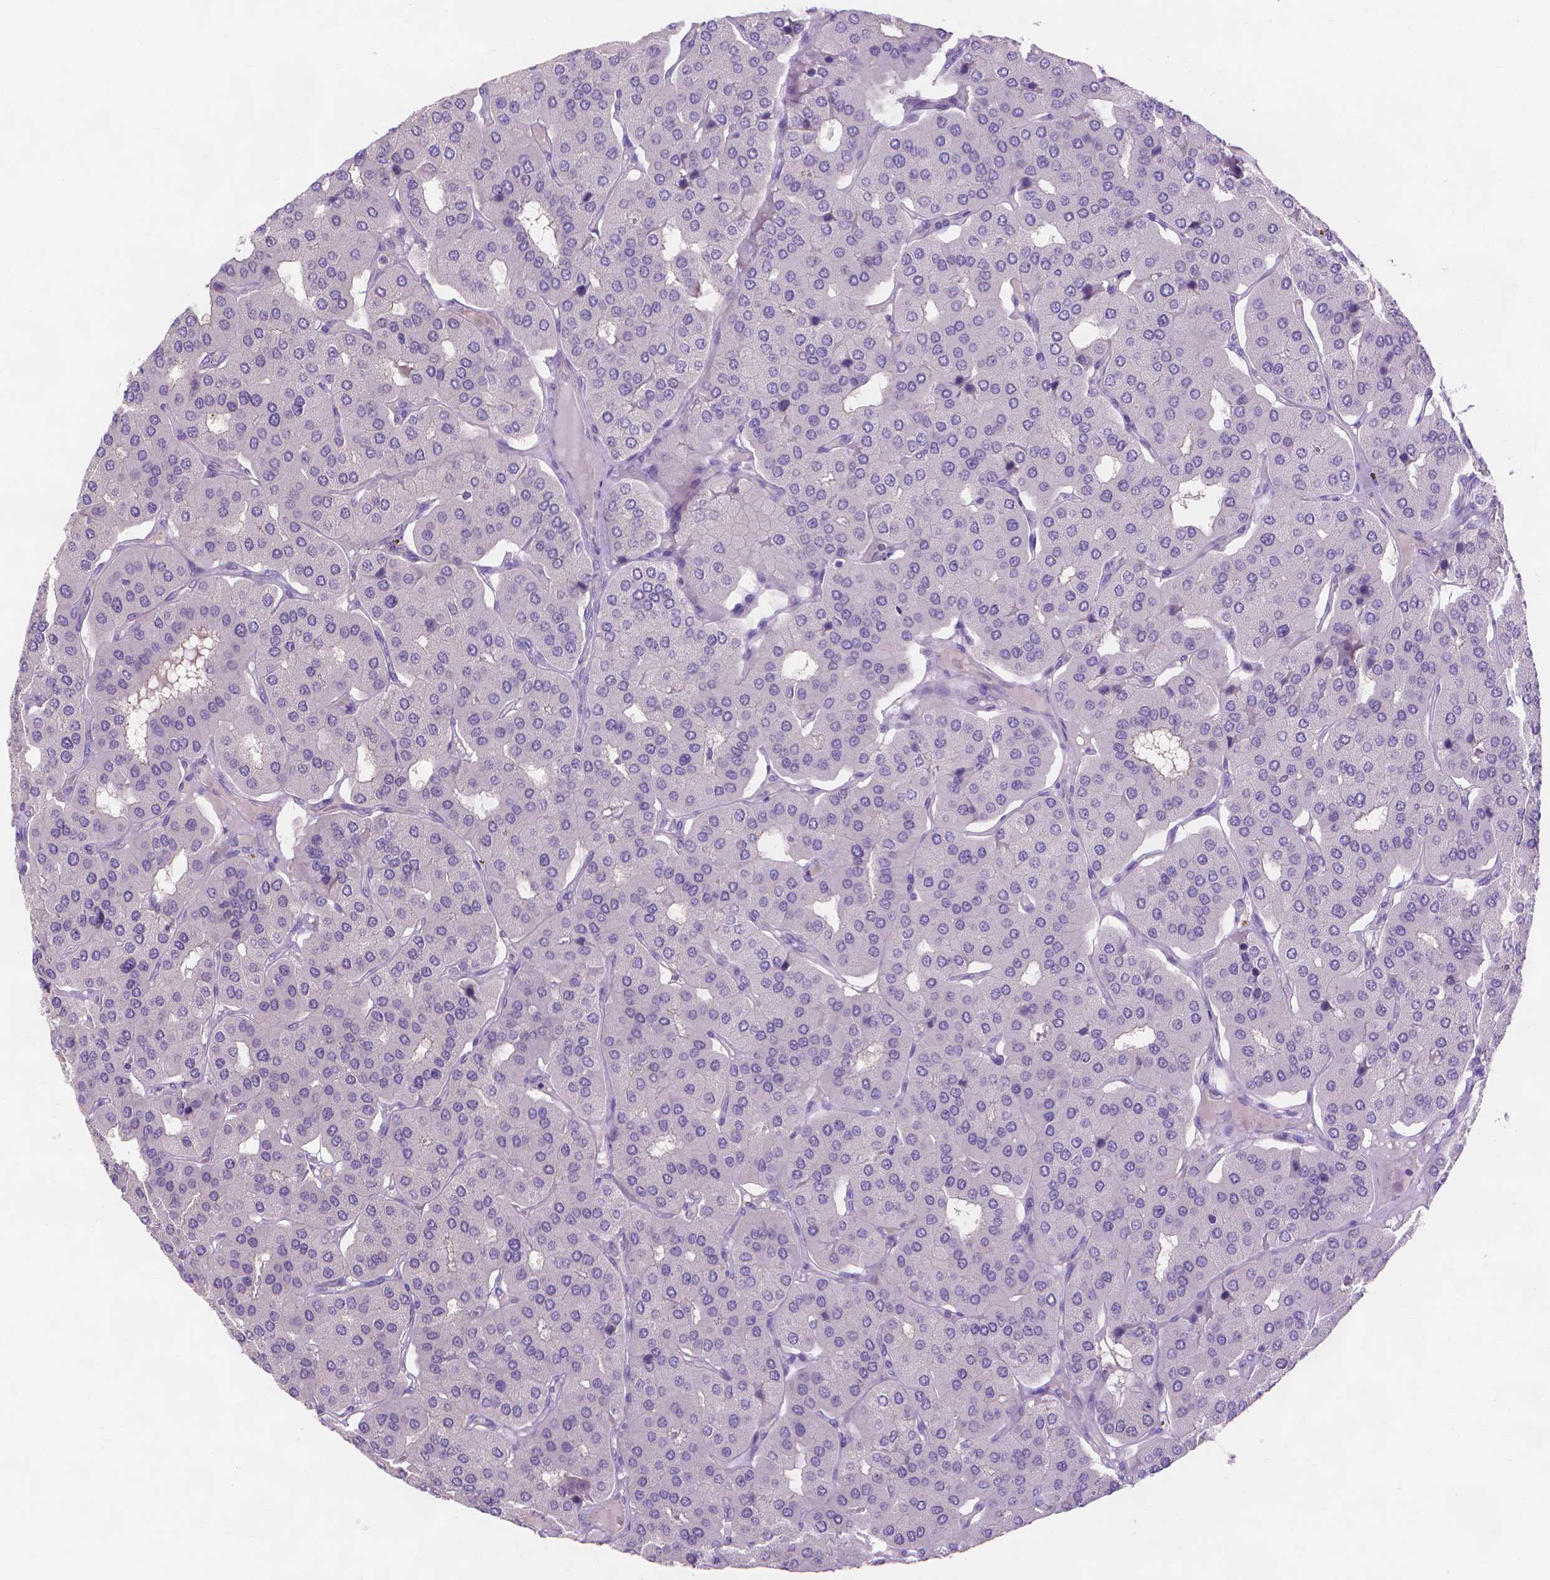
{"staining": {"intensity": "negative", "quantity": "none", "location": "none"}, "tissue": "parathyroid gland", "cell_type": "Glandular cells", "image_type": "normal", "snomed": [{"axis": "morphology", "description": "Normal tissue, NOS"}, {"axis": "morphology", "description": "Adenoma, NOS"}, {"axis": "topography", "description": "Parathyroid gland"}], "caption": "Immunohistochemistry micrograph of normal parathyroid gland: parathyroid gland stained with DAB (3,3'-diaminobenzidine) shows no significant protein positivity in glandular cells. (IHC, brightfield microscopy, high magnification).", "gene": "MBLAC1", "patient": {"sex": "female", "age": 86}}